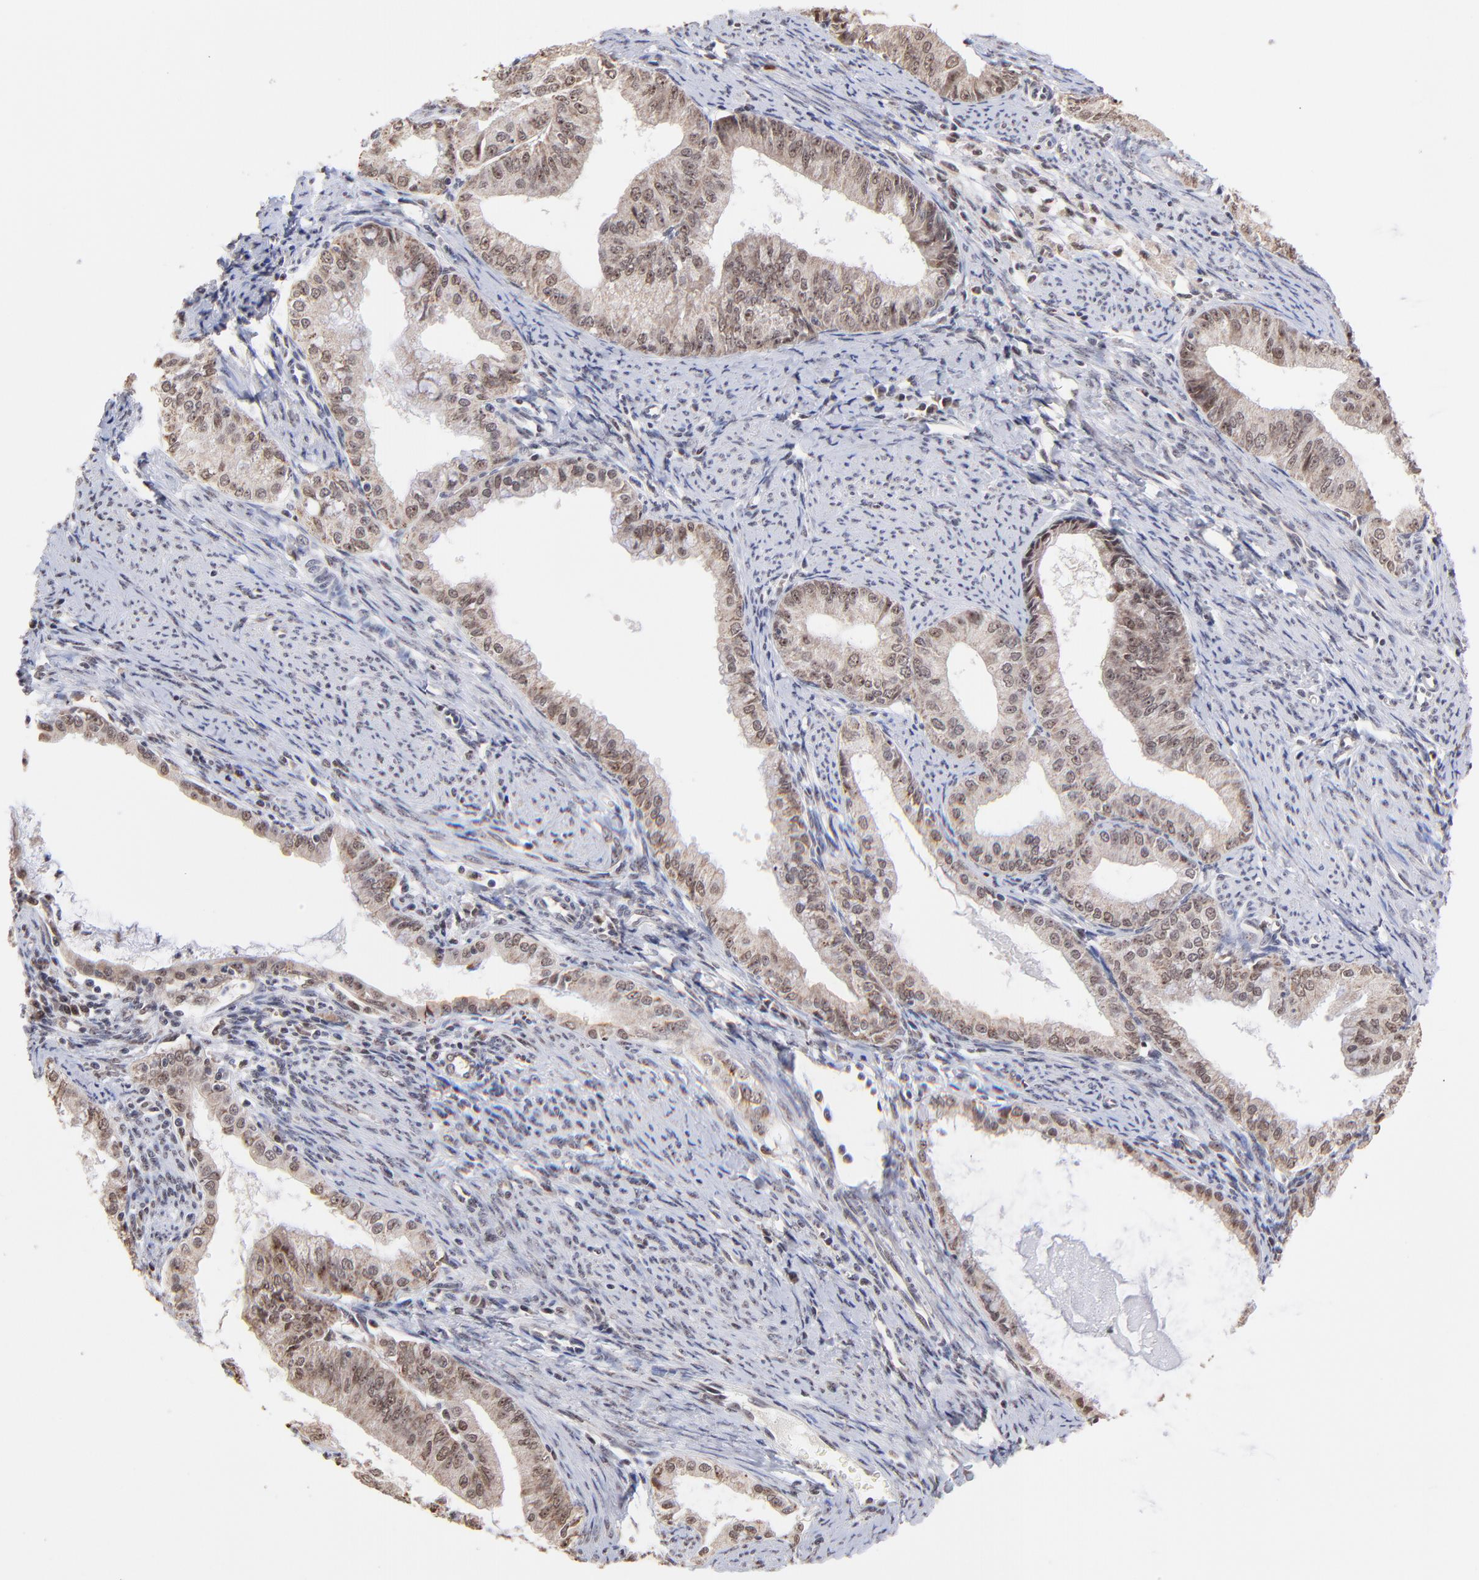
{"staining": {"intensity": "weak", "quantity": ">75%", "location": "cytoplasmic/membranous,nuclear"}, "tissue": "endometrial cancer", "cell_type": "Tumor cells", "image_type": "cancer", "snomed": [{"axis": "morphology", "description": "Adenocarcinoma, NOS"}, {"axis": "topography", "description": "Endometrium"}], "caption": "Immunohistochemical staining of human endometrial adenocarcinoma demonstrates low levels of weak cytoplasmic/membranous and nuclear protein expression in about >75% of tumor cells. The staining is performed using DAB (3,3'-diaminobenzidine) brown chromogen to label protein expression. The nuclei are counter-stained blue using hematoxylin.", "gene": "ZNF670", "patient": {"sex": "female", "age": 76}}